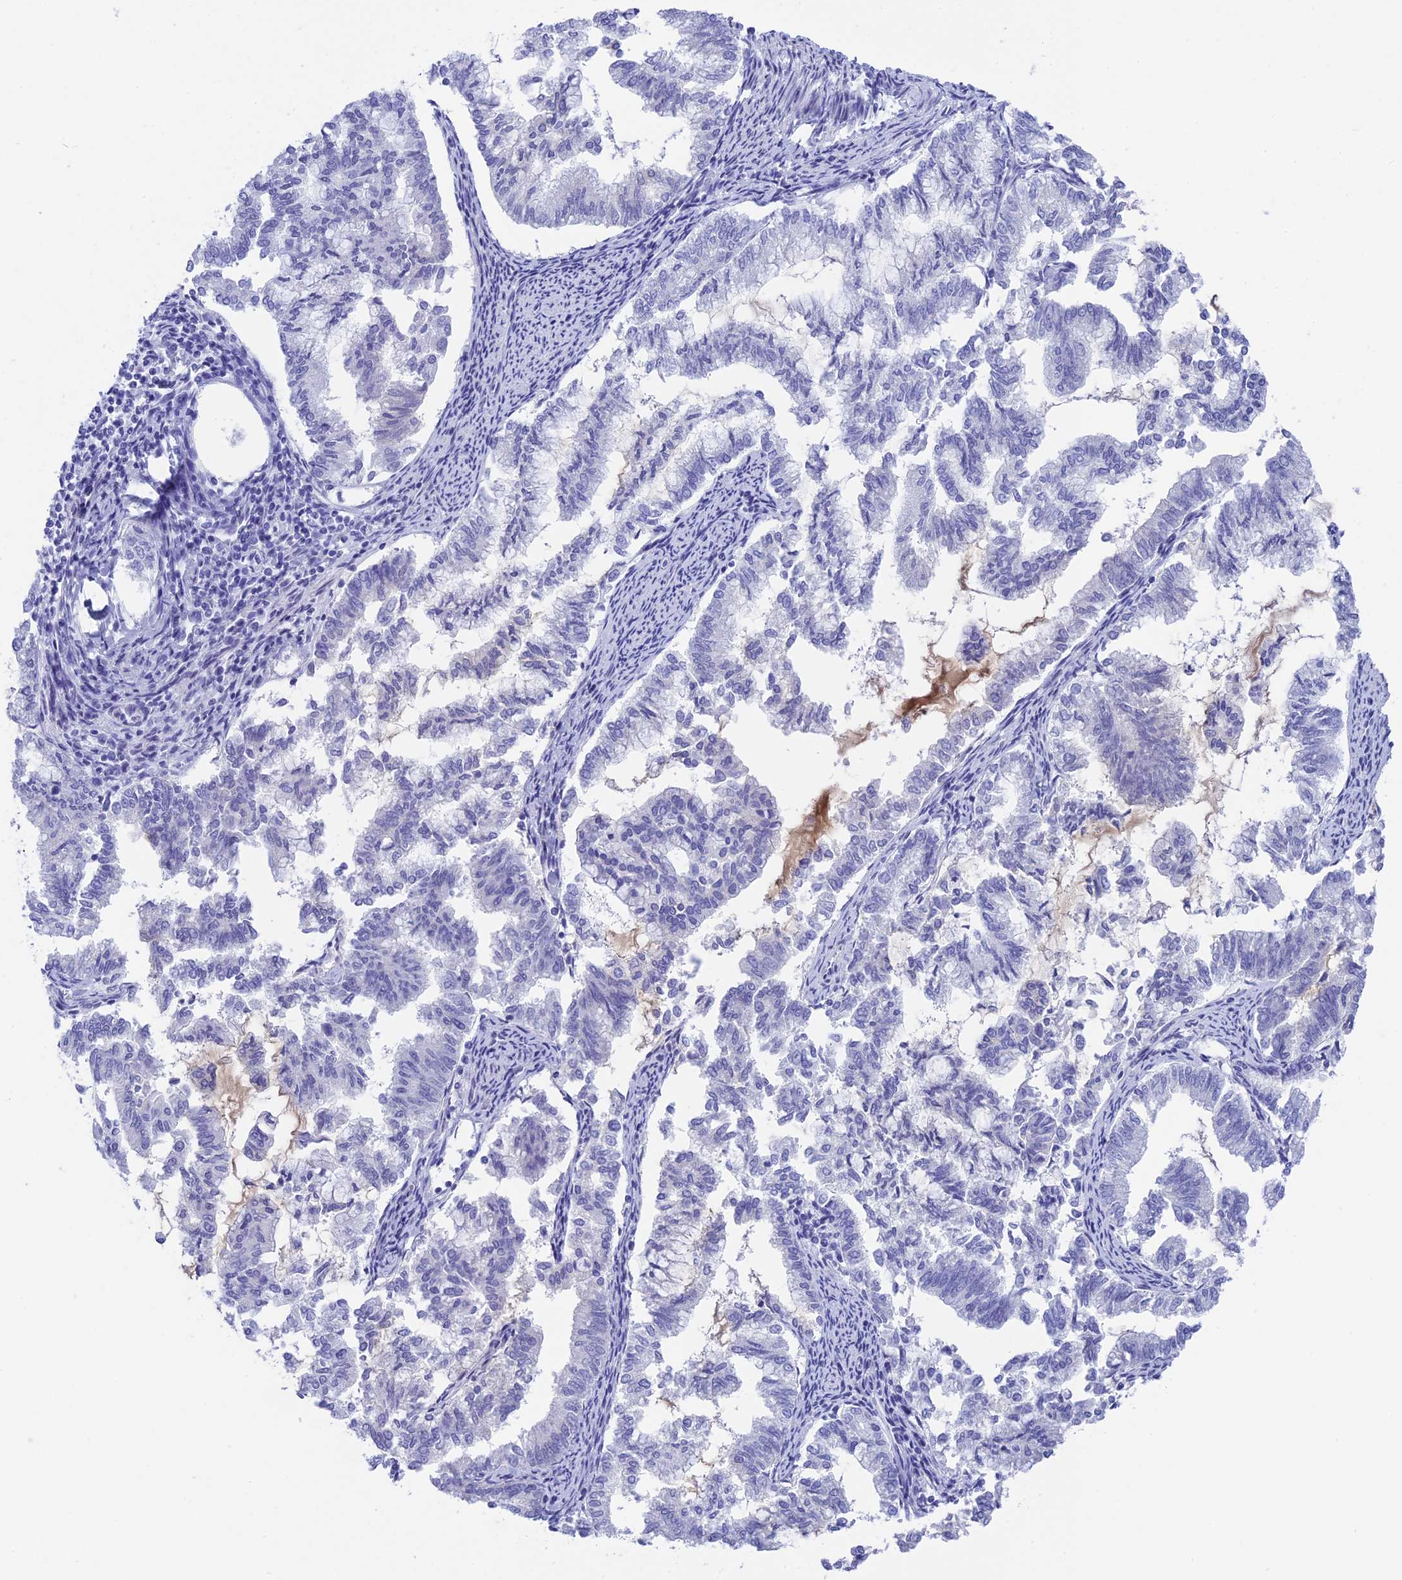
{"staining": {"intensity": "negative", "quantity": "none", "location": "none"}, "tissue": "endometrial cancer", "cell_type": "Tumor cells", "image_type": "cancer", "snomed": [{"axis": "morphology", "description": "Adenocarcinoma, NOS"}, {"axis": "topography", "description": "Endometrium"}], "caption": "Immunohistochemistry (IHC) photomicrograph of neoplastic tissue: endometrial cancer stained with DAB displays no significant protein staining in tumor cells.", "gene": "TACSTD2", "patient": {"sex": "female", "age": 79}}